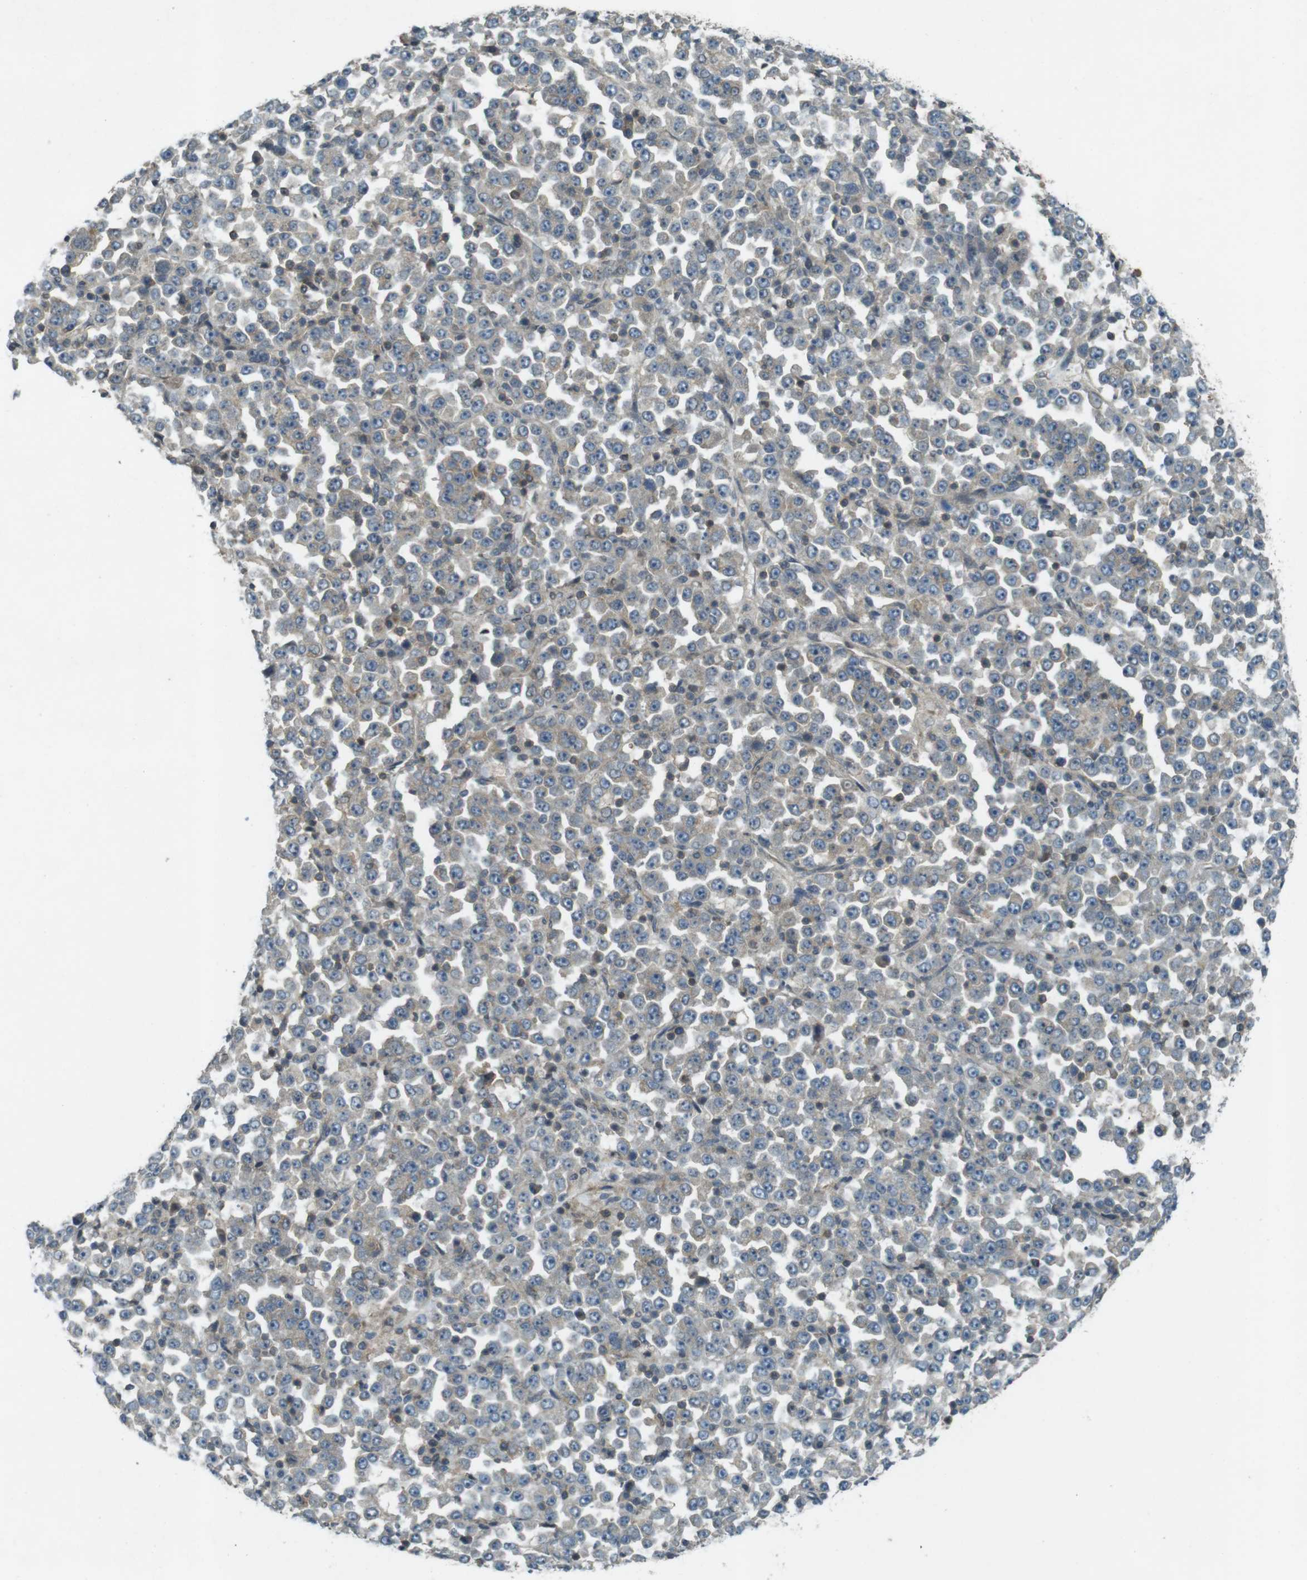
{"staining": {"intensity": "negative", "quantity": "none", "location": "none"}, "tissue": "stomach cancer", "cell_type": "Tumor cells", "image_type": "cancer", "snomed": [{"axis": "morphology", "description": "Normal tissue, NOS"}, {"axis": "morphology", "description": "Adenocarcinoma, NOS"}, {"axis": "topography", "description": "Stomach, upper"}, {"axis": "topography", "description": "Stomach"}], "caption": "This is an immunohistochemistry (IHC) image of stomach cancer. There is no expression in tumor cells.", "gene": "ZYX", "patient": {"sex": "male", "age": 59}}